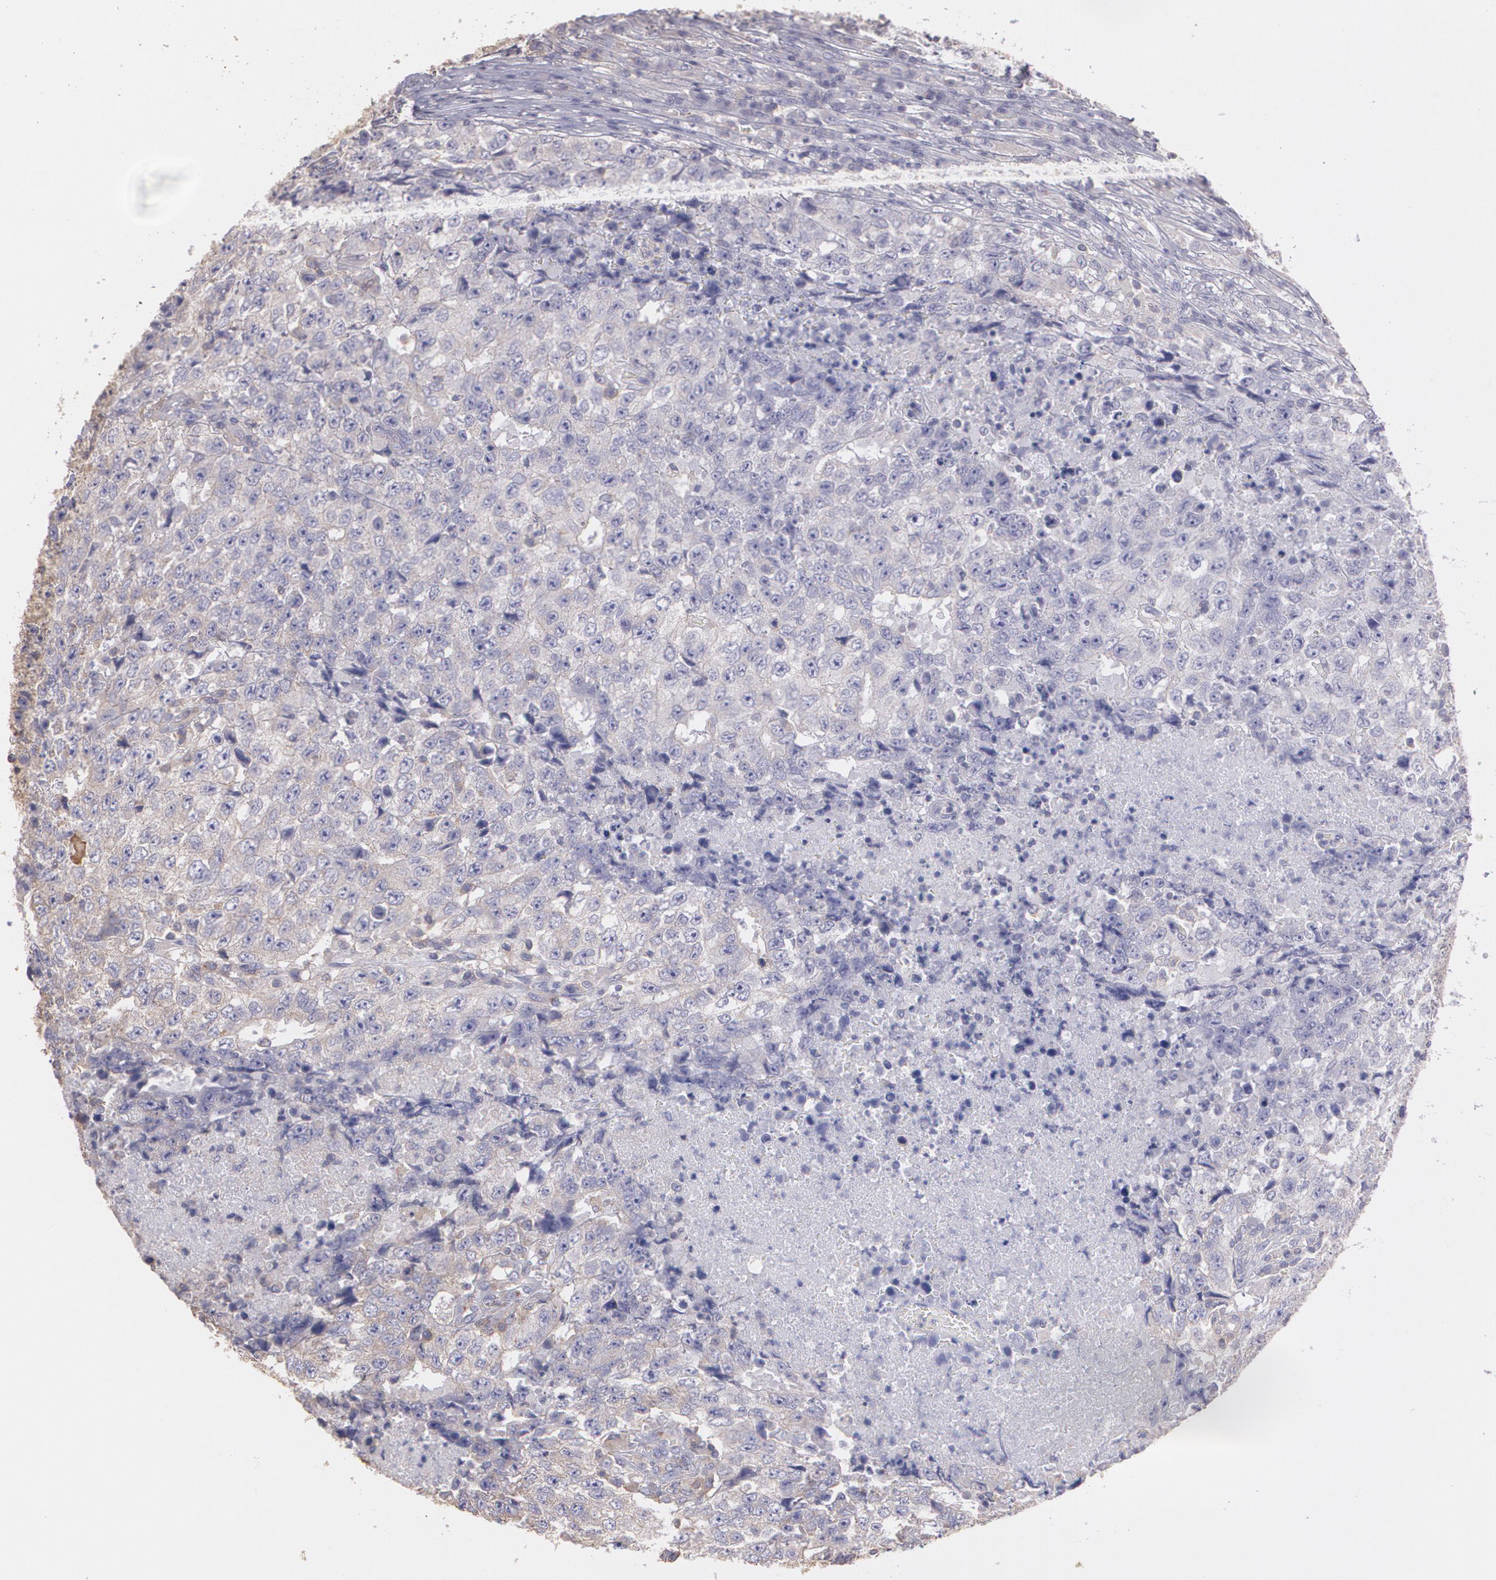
{"staining": {"intensity": "weak", "quantity": "25%-75%", "location": "cytoplasmic/membranous"}, "tissue": "testis cancer", "cell_type": "Tumor cells", "image_type": "cancer", "snomed": [{"axis": "morphology", "description": "Necrosis, NOS"}, {"axis": "morphology", "description": "Carcinoma, Embryonal, NOS"}, {"axis": "topography", "description": "Testis"}], "caption": "Brown immunohistochemical staining in testis cancer shows weak cytoplasmic/membranous positivity in about 25%-75% of tumor cells.", "gene": "ECE1", "patient": {"sex": "male", "age": 19}}